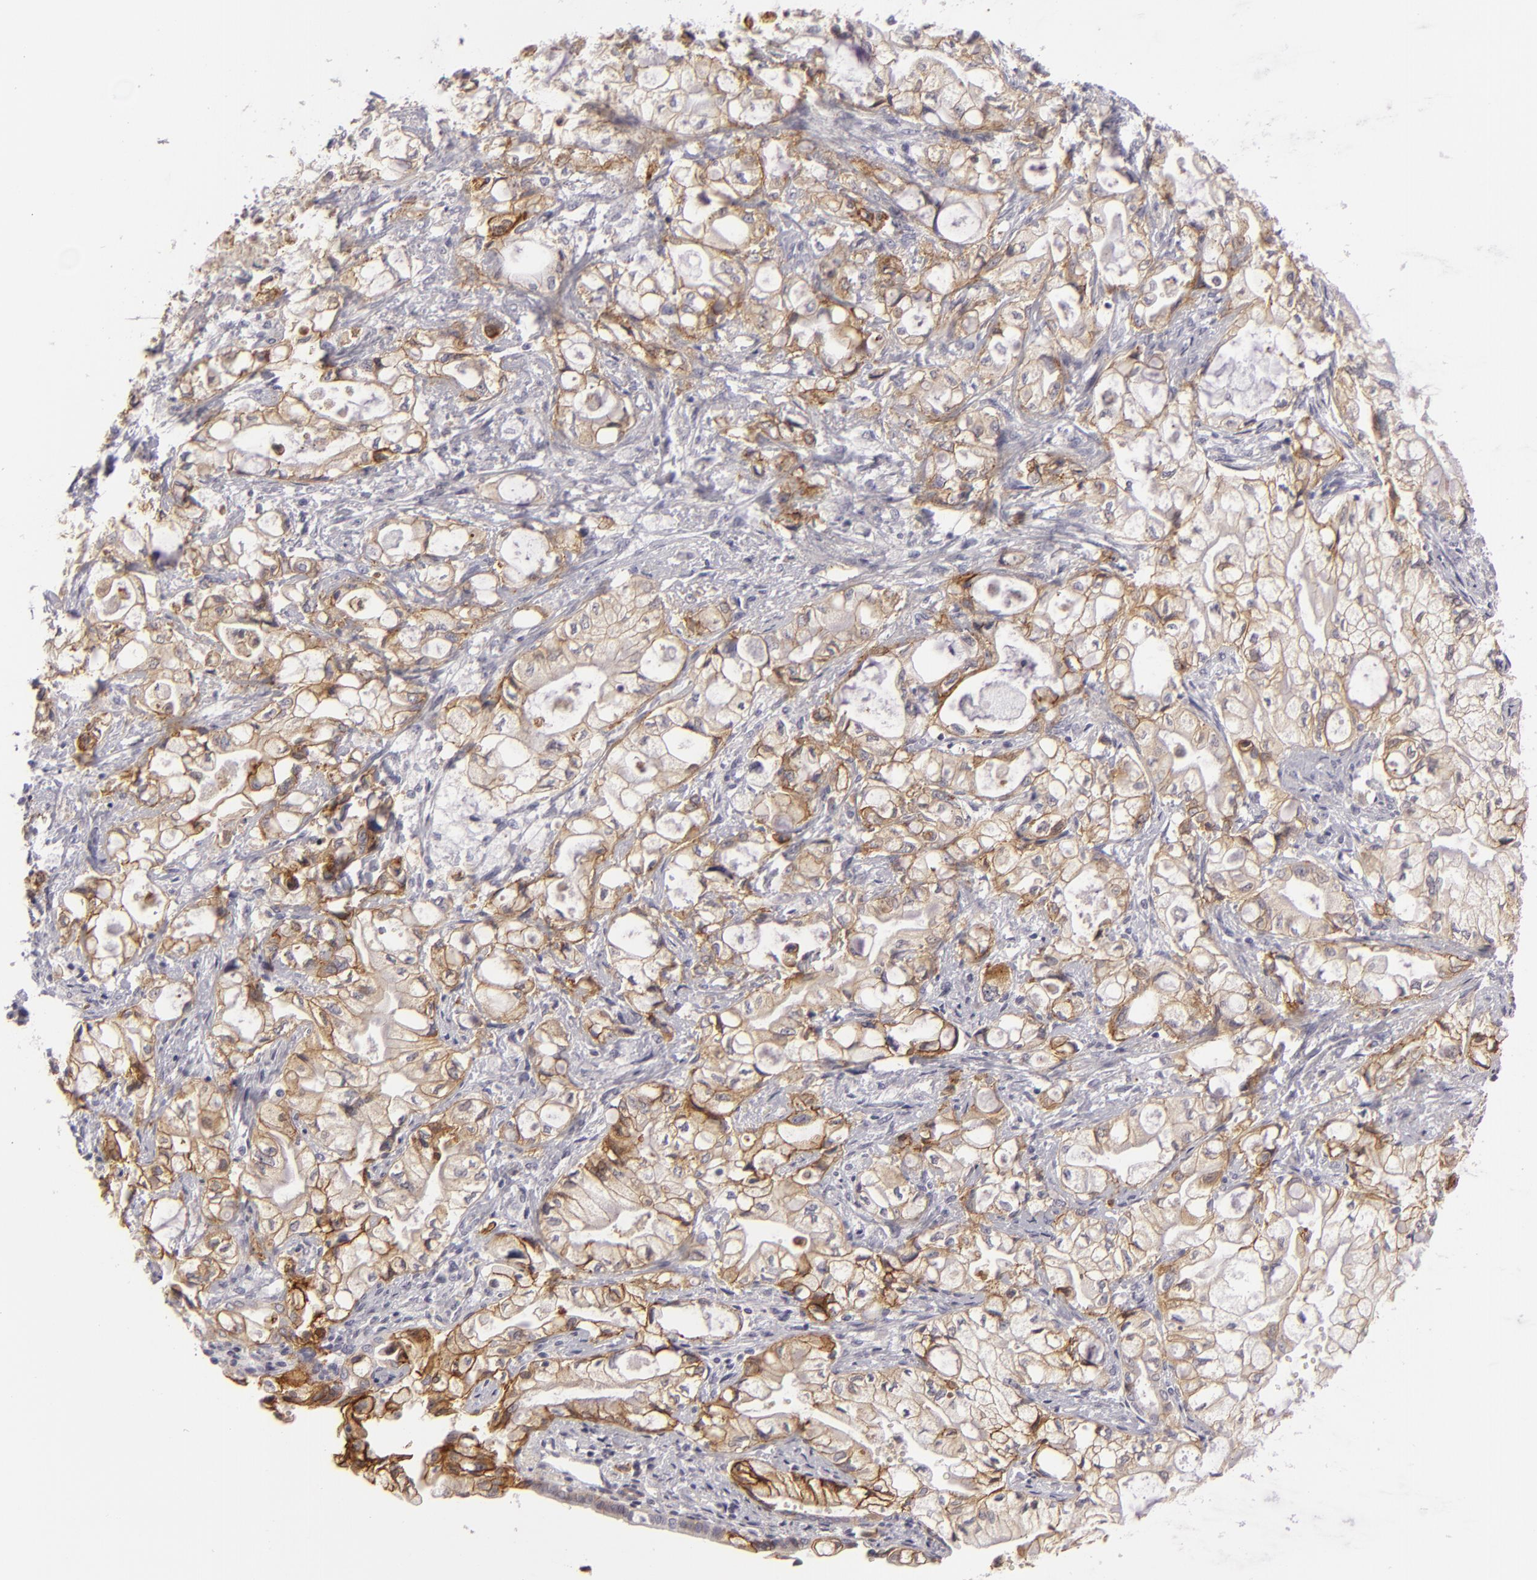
{"staining": {"intensity": "moderate", "quantity": ">75%", "location": "cytoplasmic/membranous"}, "tissue": "pancreatic cancer", "cell_type": "Tumor cells", "image_type": "cancer", "snomed": [{"axis": "morphology", "description": "Adenocarcinoma, NOS"}, {"axis": "topography", "description": "Pancreas"}], "caption": "Immunohistochemistry (IHC) of human adenocarcinoma (pancreatic) displays medium levels of moderate cytoplasmic/membranous positivity in about >75% of tumor cells.", "gene": "JUP", "patient": {"sex": "male", "age": 79}}